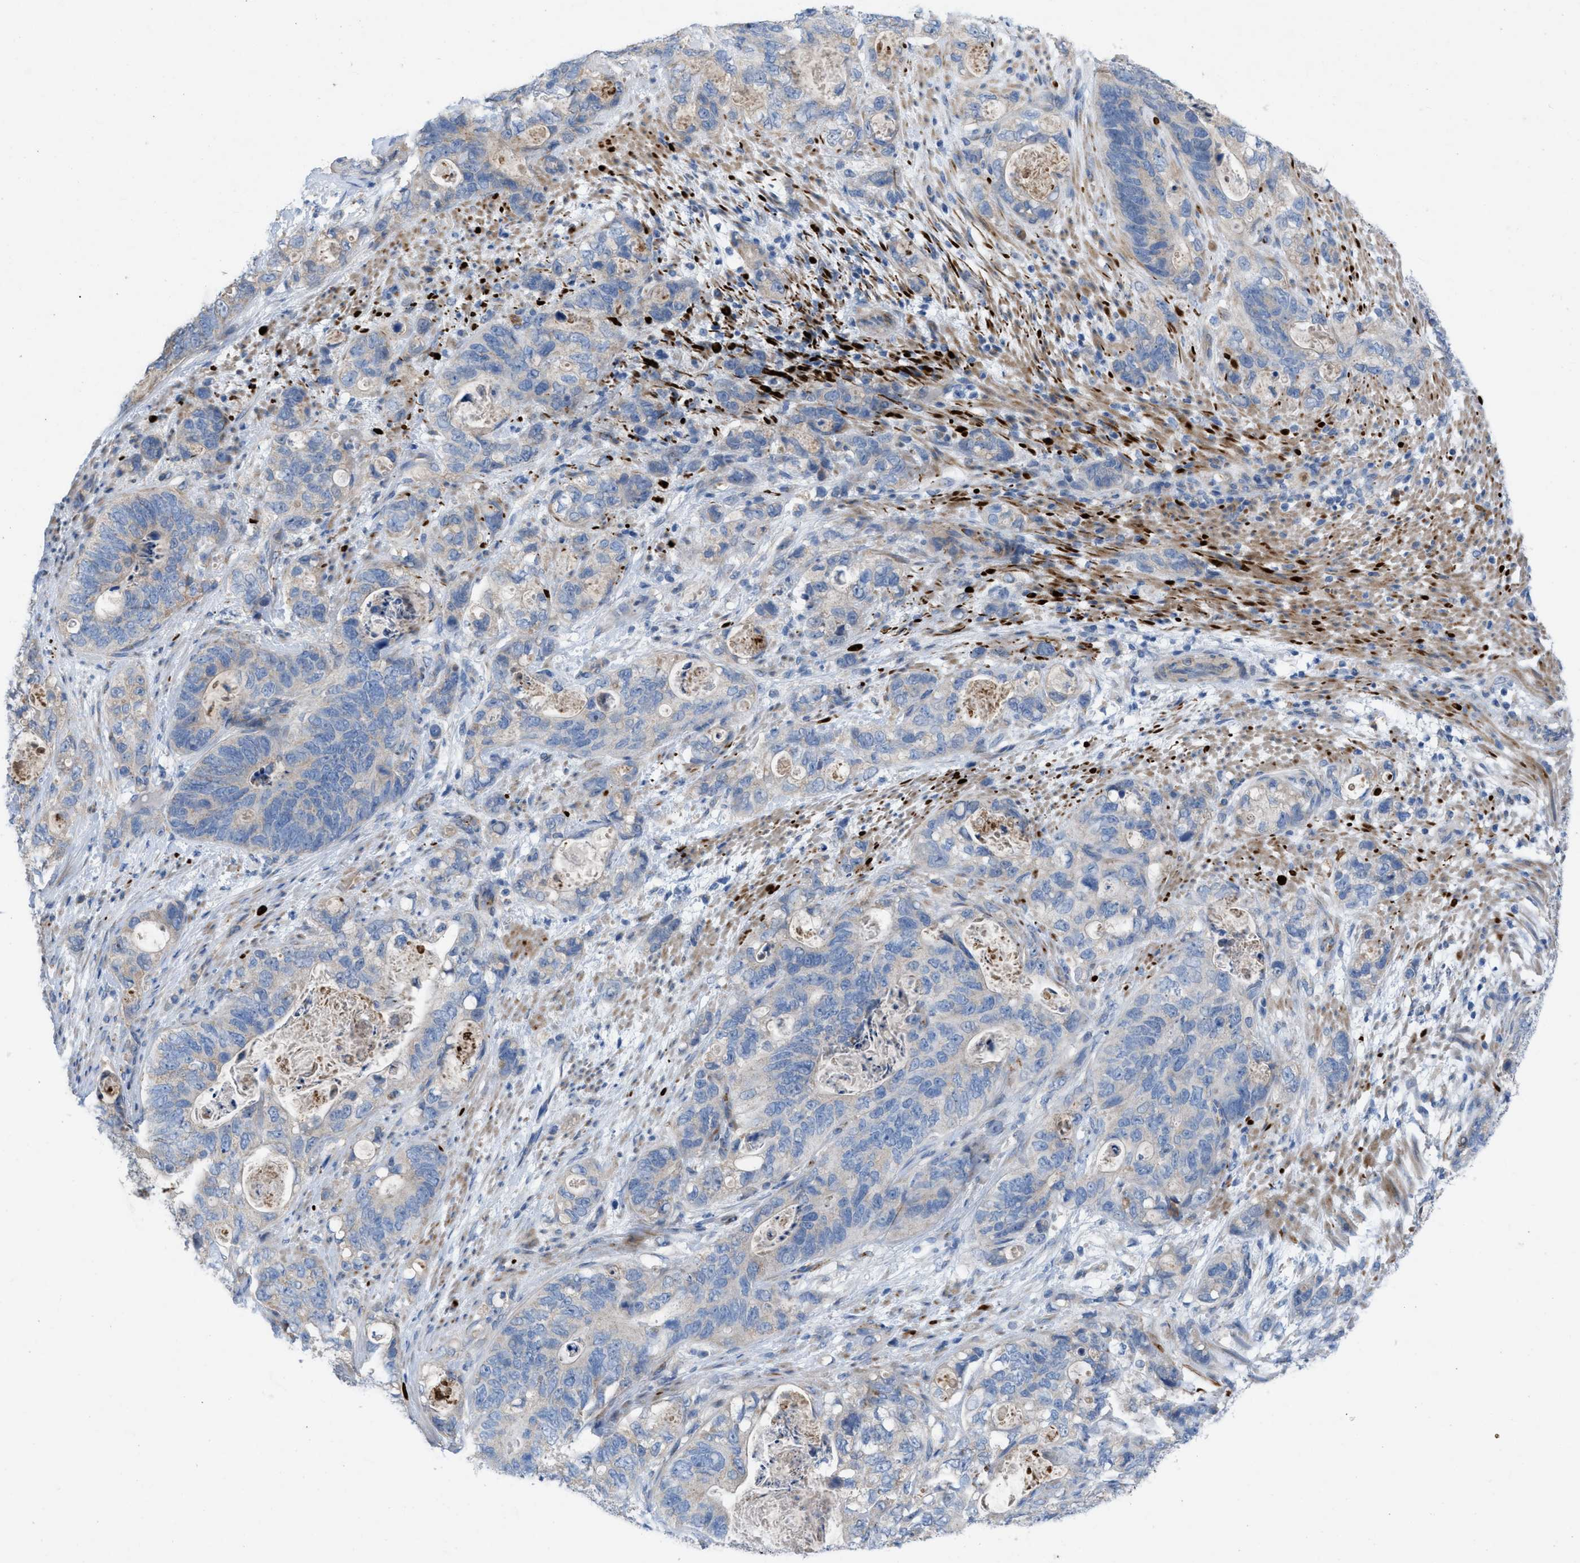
{"staining": {"intensity": "negative", "quantity": "none", "location": "none"}, "tissue": "stomach cancer", "cell_type": "Tumor cells", "image_type": "cancer", "snomed": [{"axis": "morphology", "description": "Normal tissue, NOS"}, {"axis": "morphology", "description": "Adenocarcinoma, NOS"}, {"axis": "topography", "description": "Stomach"}], "caption": "High magnification brightfield microscopy of stomach cancer stained with DAB (brown) and counterstained with hematoxylin (blue): tumor cells show no significant staining. (DAB (3,3'-diaminobenzidine) IHC visualized using brightfield microscopy, high magnification).", "gene": "PLPPR5", "patient": {"sex": "female", "age": 89}}